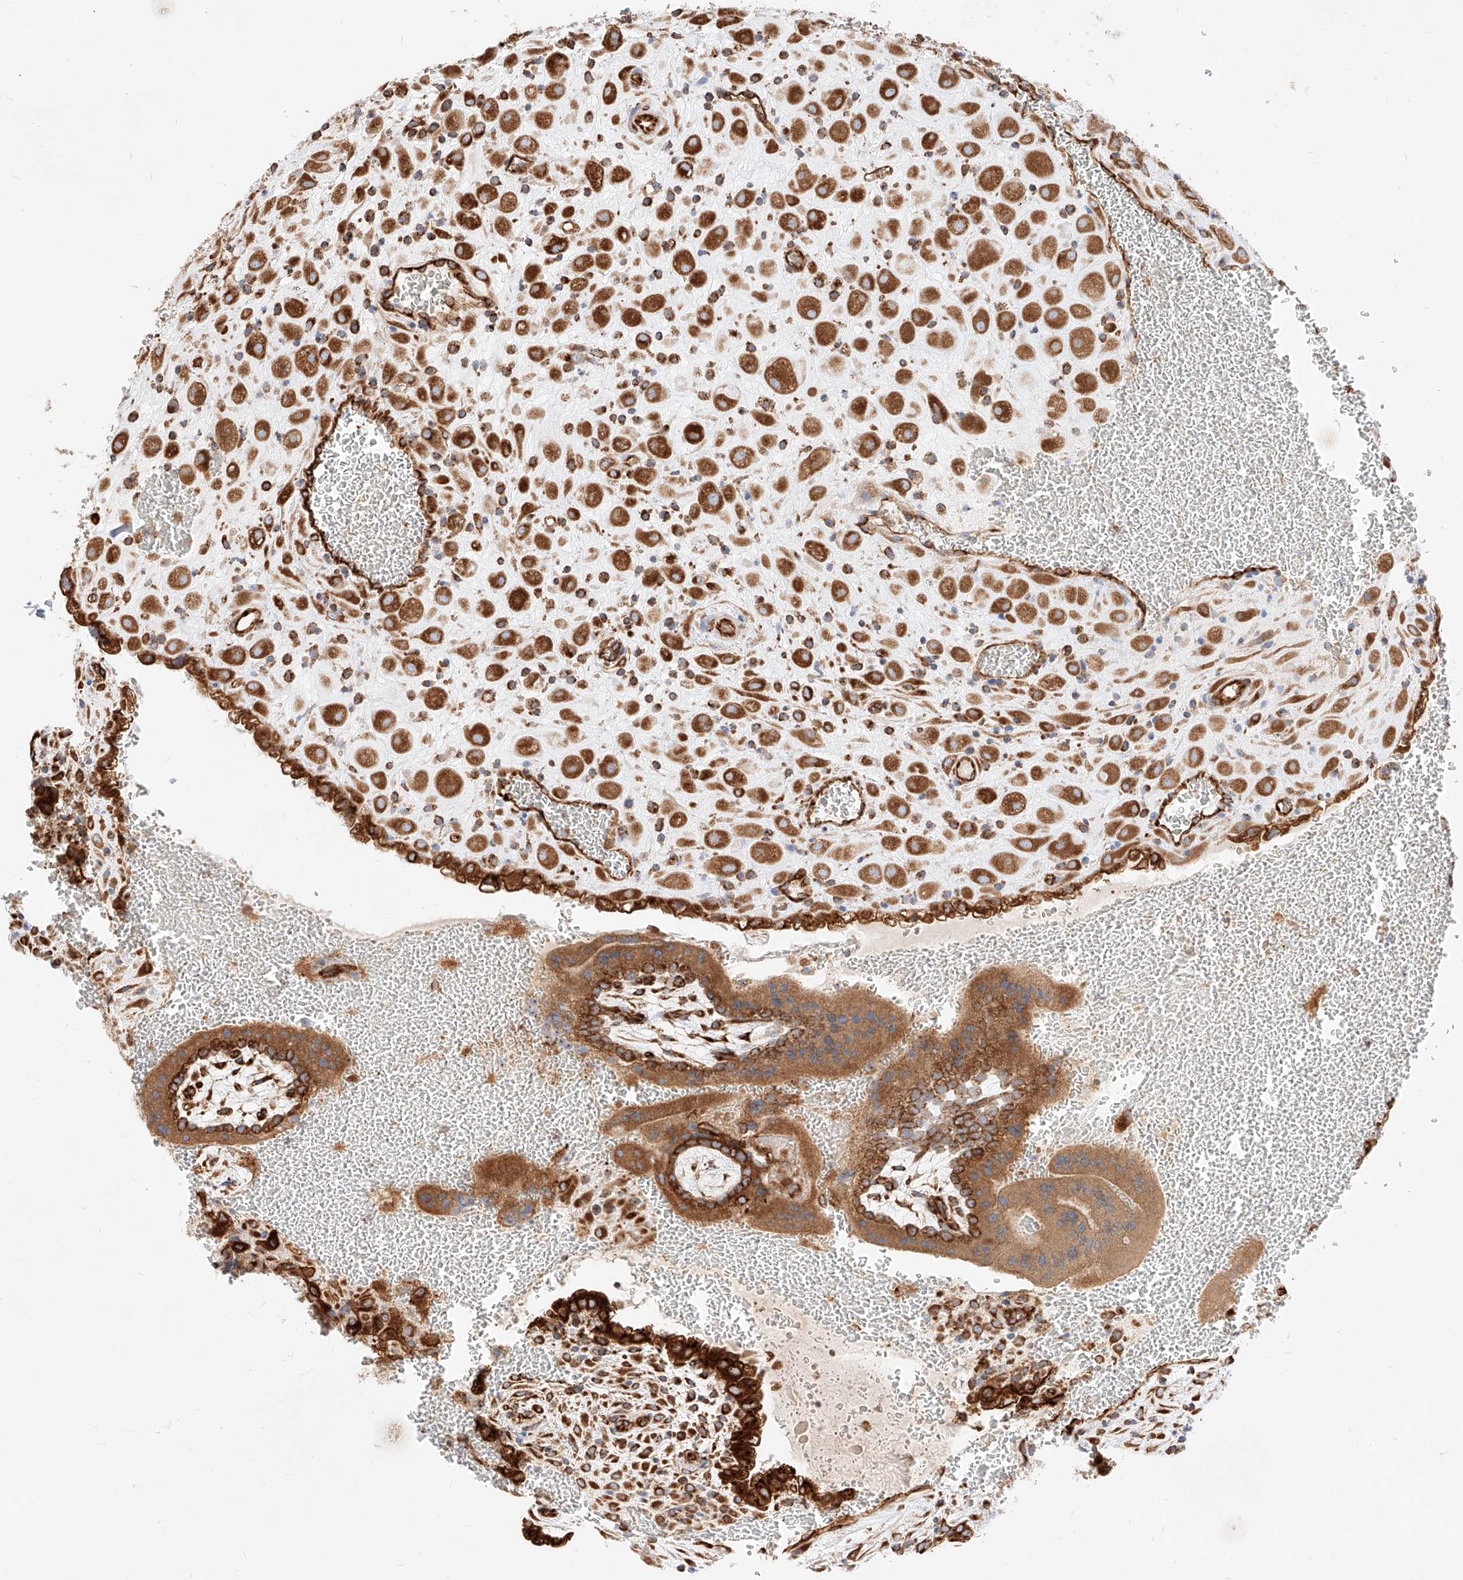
{"staining": {"intensity": "strong", "quantity": ">75%", "location": "cytoplasmic/membranous"}, "tissue": "placenta", "cell_type": "Decidual cells", "image_type": "normal", "snomed": [{"axis": "morphology", "description": "Normal tissue, NOS"}, {"axis": "topography", "description": "Placenta"}], "caption": "About >75% of decidual cells in benign placenta demonstrate strong cytoplasmic/membranous protein expression as visualized by brown immunohistochemical staining.", "gene": "CSGALNACT2", "patient": {"sex": "female", "age": 35}}